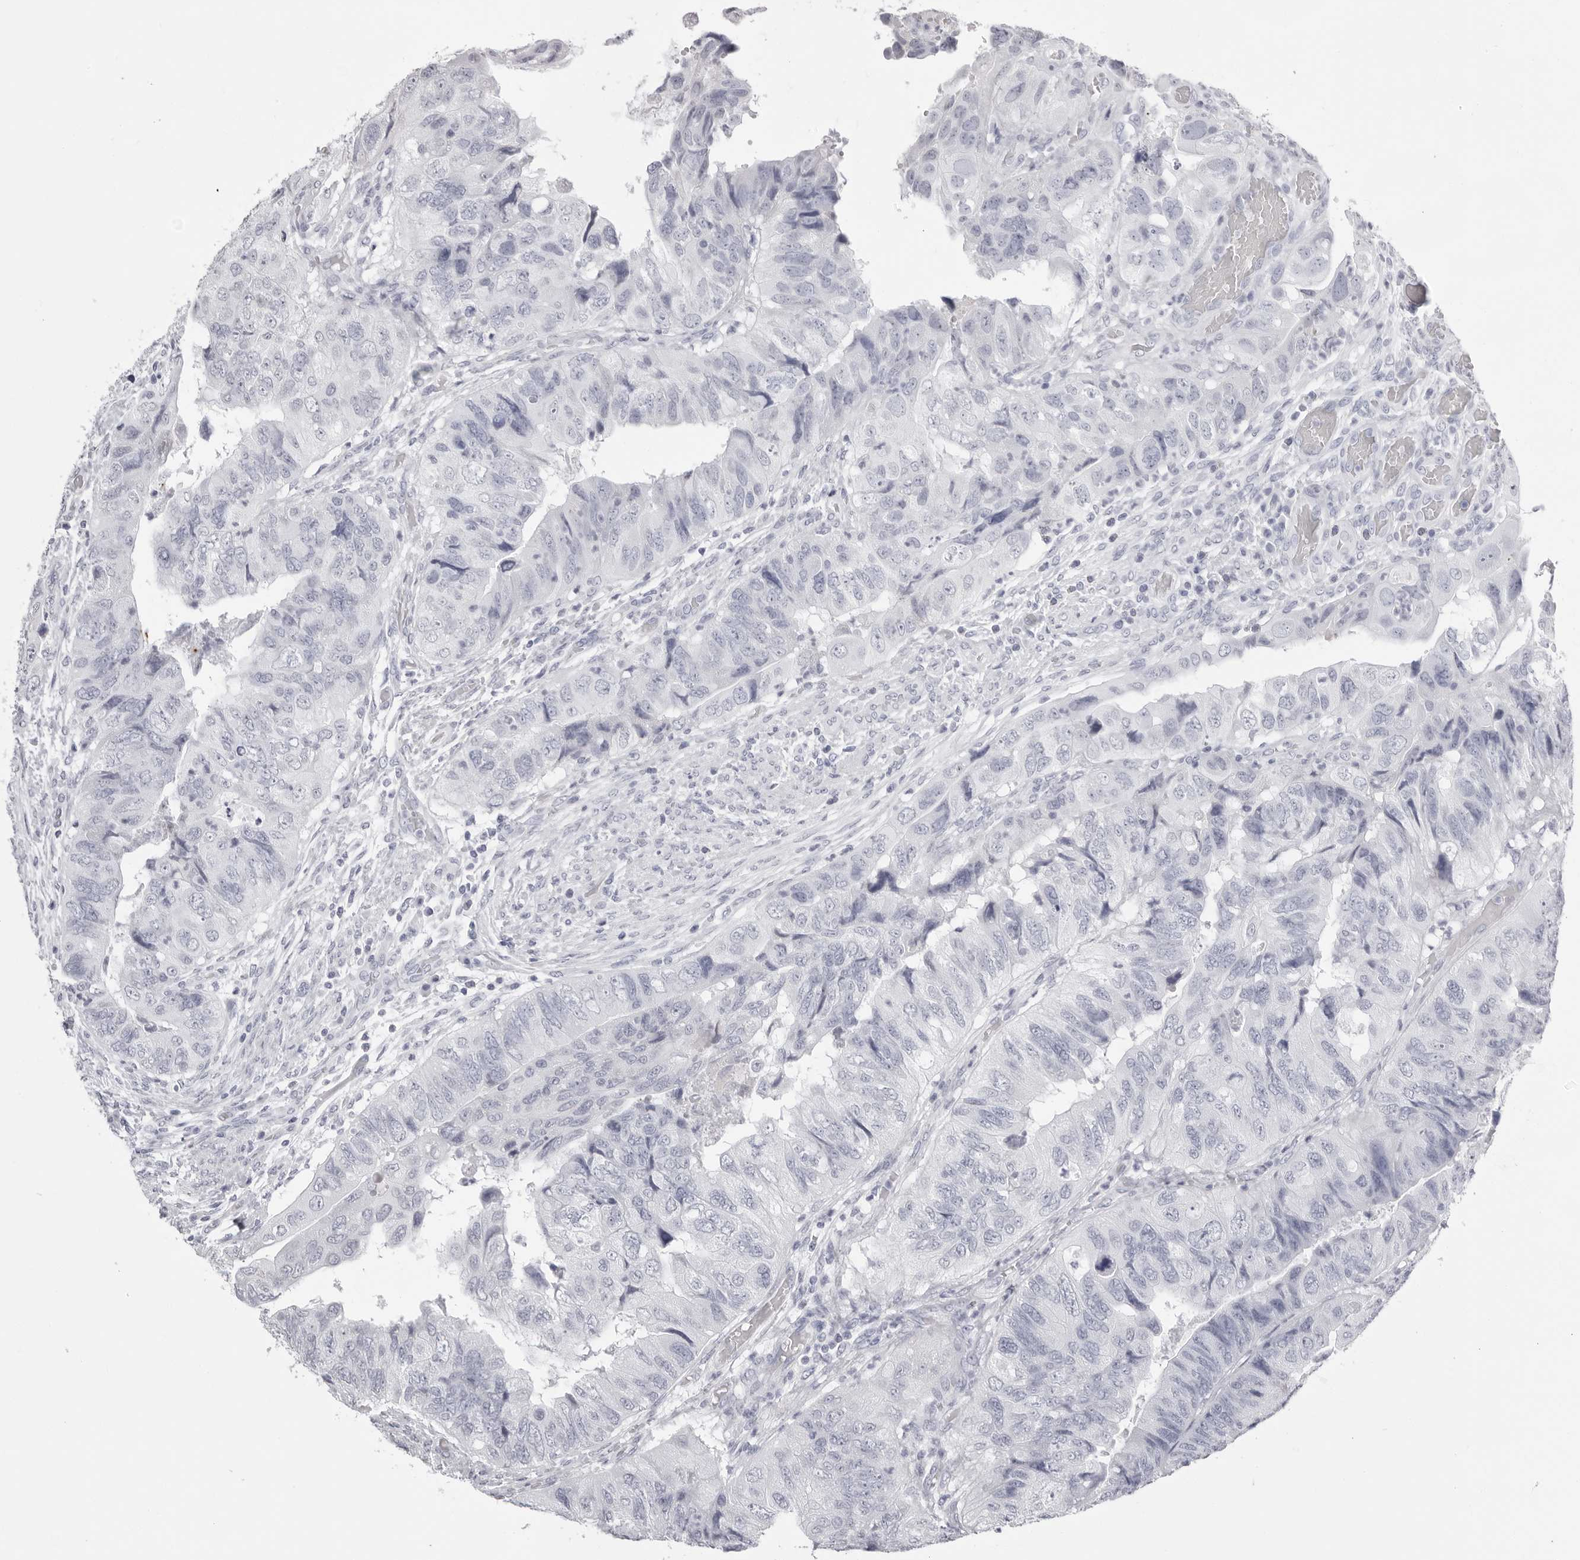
{"staining": {"intensity": "negative", "quantity": "none", "location": "none"}, "tissue": "colorectal cancer", "cell_type": "Tumor cells", "image_type": "cancer", "snomed": [{"axis": "morphology", "description": "Adenocarcinoma, NOS"}, {"axis": "topography", "description": "Rectum"}], "caption": "Human adenocarcinoma (colorectal) stained for a protein using immunohistochemistry (IHC) reveals no expression in tumor cells.", "gene": "TMOD4", "patient": {"sex": "male", "age": 63}}